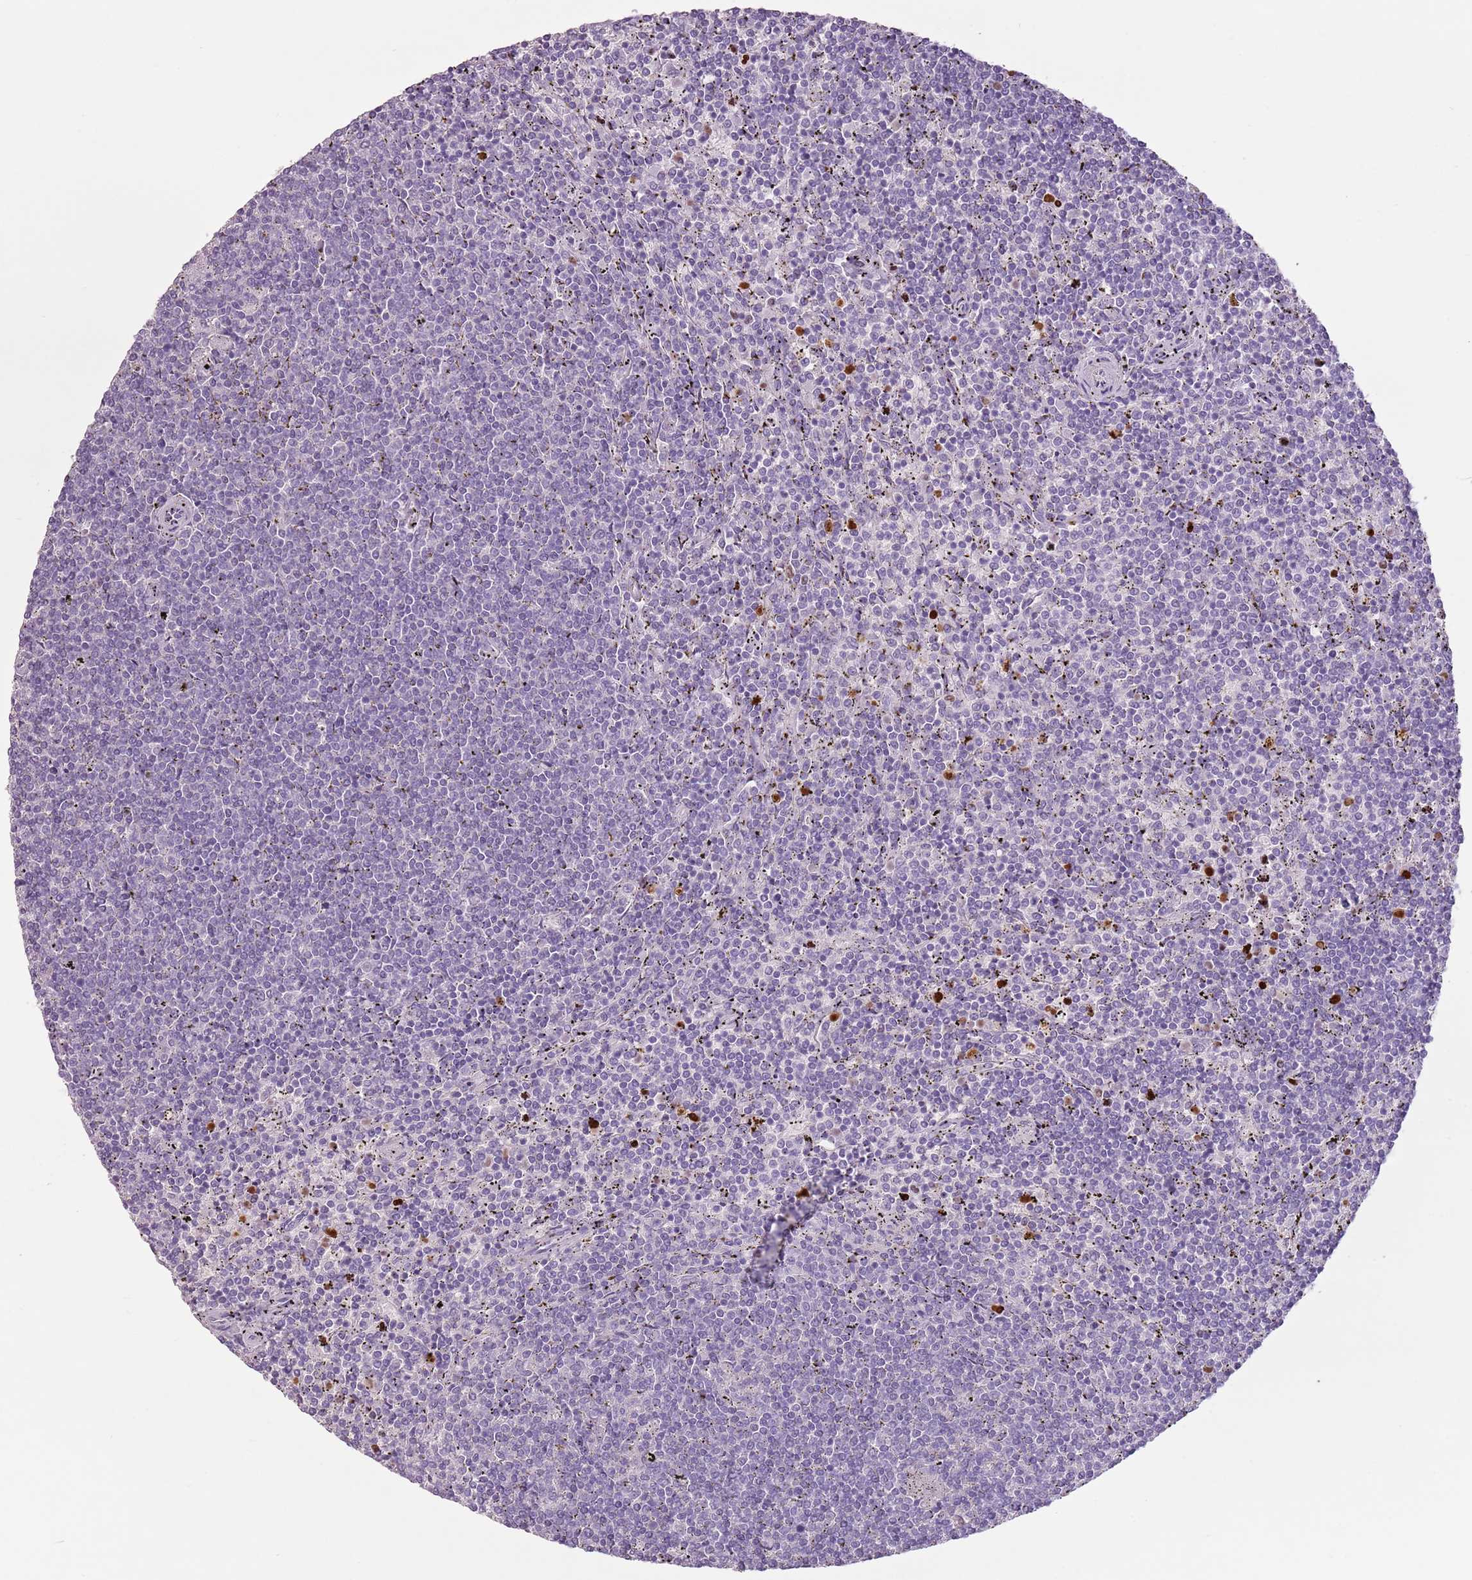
{"staining": {"intensity": "negative", "quantity": "none", "location": "none"}, "tissue": "lymphoma", "cell_type": "Tumor cells", "image_type": "cancer", "snomed": [{"axis": "morphology", "description": "Malignant lymphoma, non-Hodgkin's type, Low grade"}, {"axis": "topography", "description": "Spleen"}], "caption": "Human low-grade malignant lymphoma, non-Hodgkin's type stained for a protein using immunohistochemistry reveals no staining in tumor cells.", "gene": "CELF6", "patient": {"sex": "female", "age": 50}}